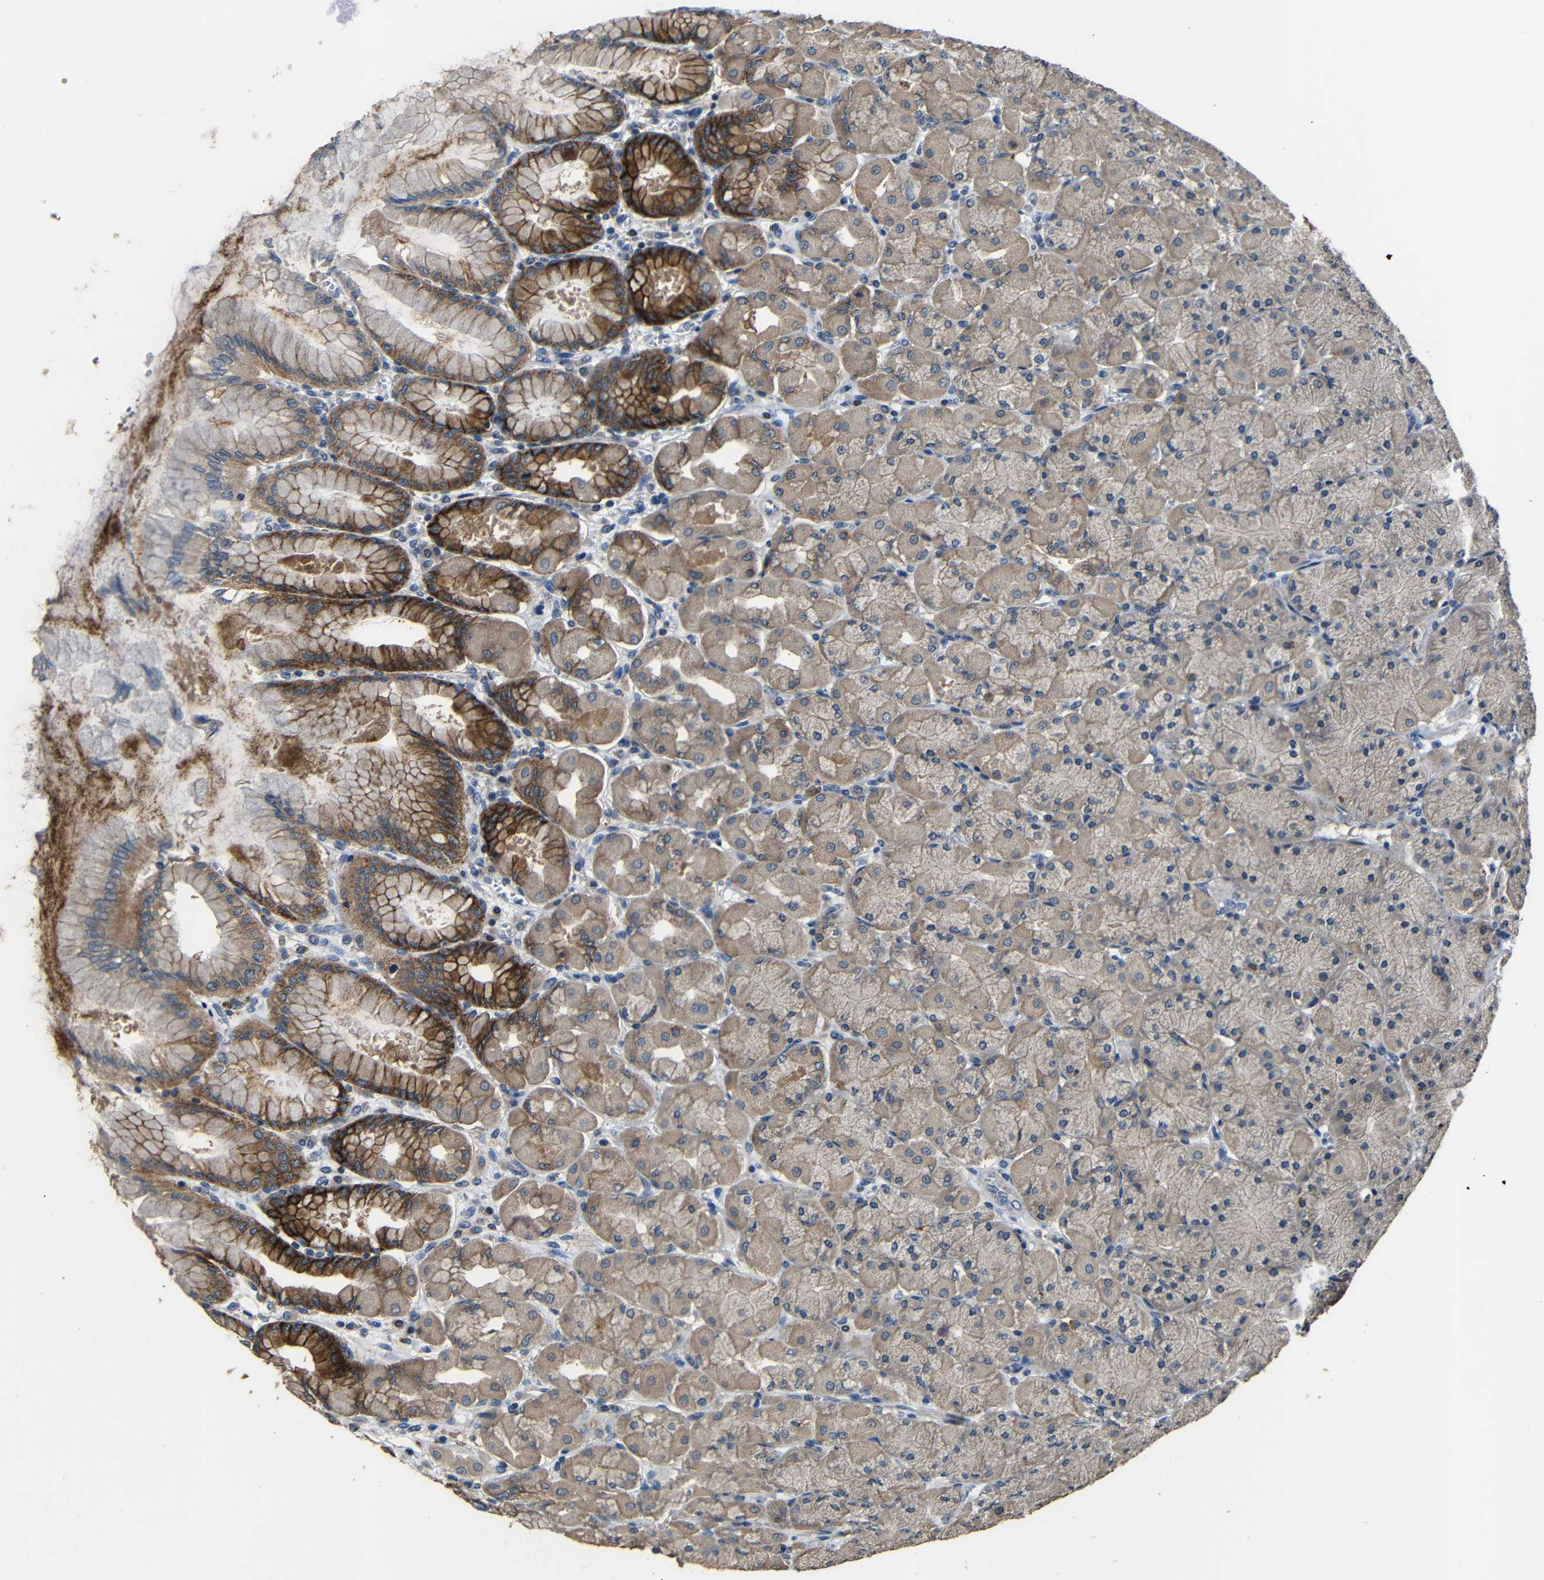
{"staining": {"intensity": "moderate", "quantity": "25%-75%", "location": "cytoplasmic/membranous"}, "tissue": "stomach", "cell_type": "Glandular cells", "image_type": "normal", "snomed": [{"axis": "morphology", "description": "Normal tissue, NOS"}, {"axis": "topography", "description": "Stomach, upper"}], "caption": "Immunohistochemical staining of unremarkable human stomach exhibits moderate cytoplasmic/membranous protein staining in approximately 25%-75% of glandular cells. Using DAB (3,3'-diaminobenzidine) (brown) and hematoxylin (blue) stains, captured at high magnification using brightfield microscopy.", "gene": "C6orf89", "patient": {"sex": "female", "age": 56}}